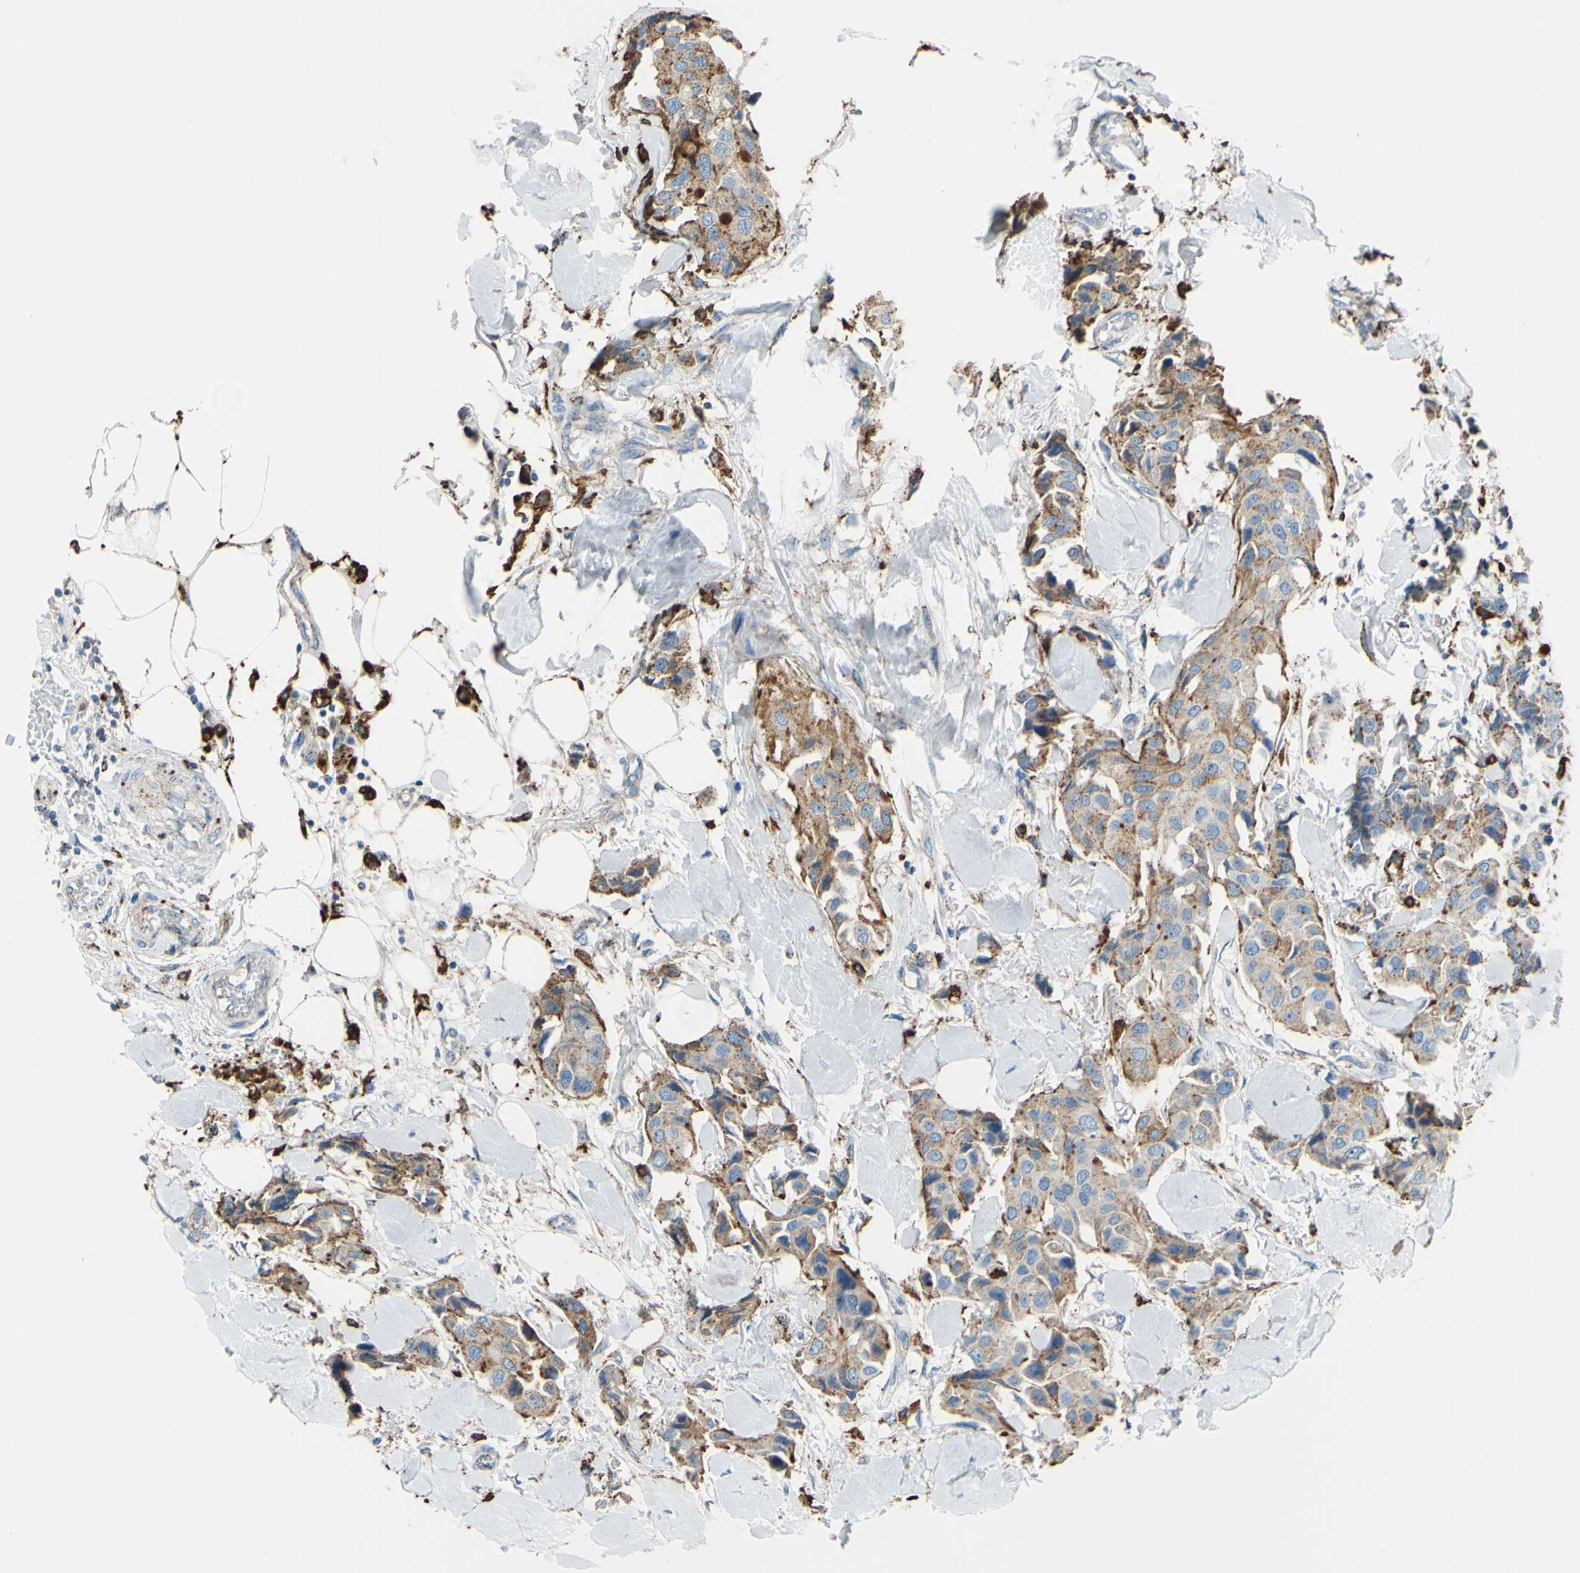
{"staining": {"intensity": "moderate", "quantity": ">75%", "location": "cytoplasmic/membranous"}, "tissue": "breast cancer", "cell_type": "Tumor cells", "image_type": "cancer", "snomed": [{"axis": "morphology", "description": "Duct carcinoma"}, {"axis": "topography", "description": "Breast"}], "caption": "Protein positivity by IHC reveals moderate cytoplasmic/membranous expression in about >75% of tumor cells in breast intraductal carcinoma.", "gene": "CTSD", "patient": {"sex": "female", "age": 80}}